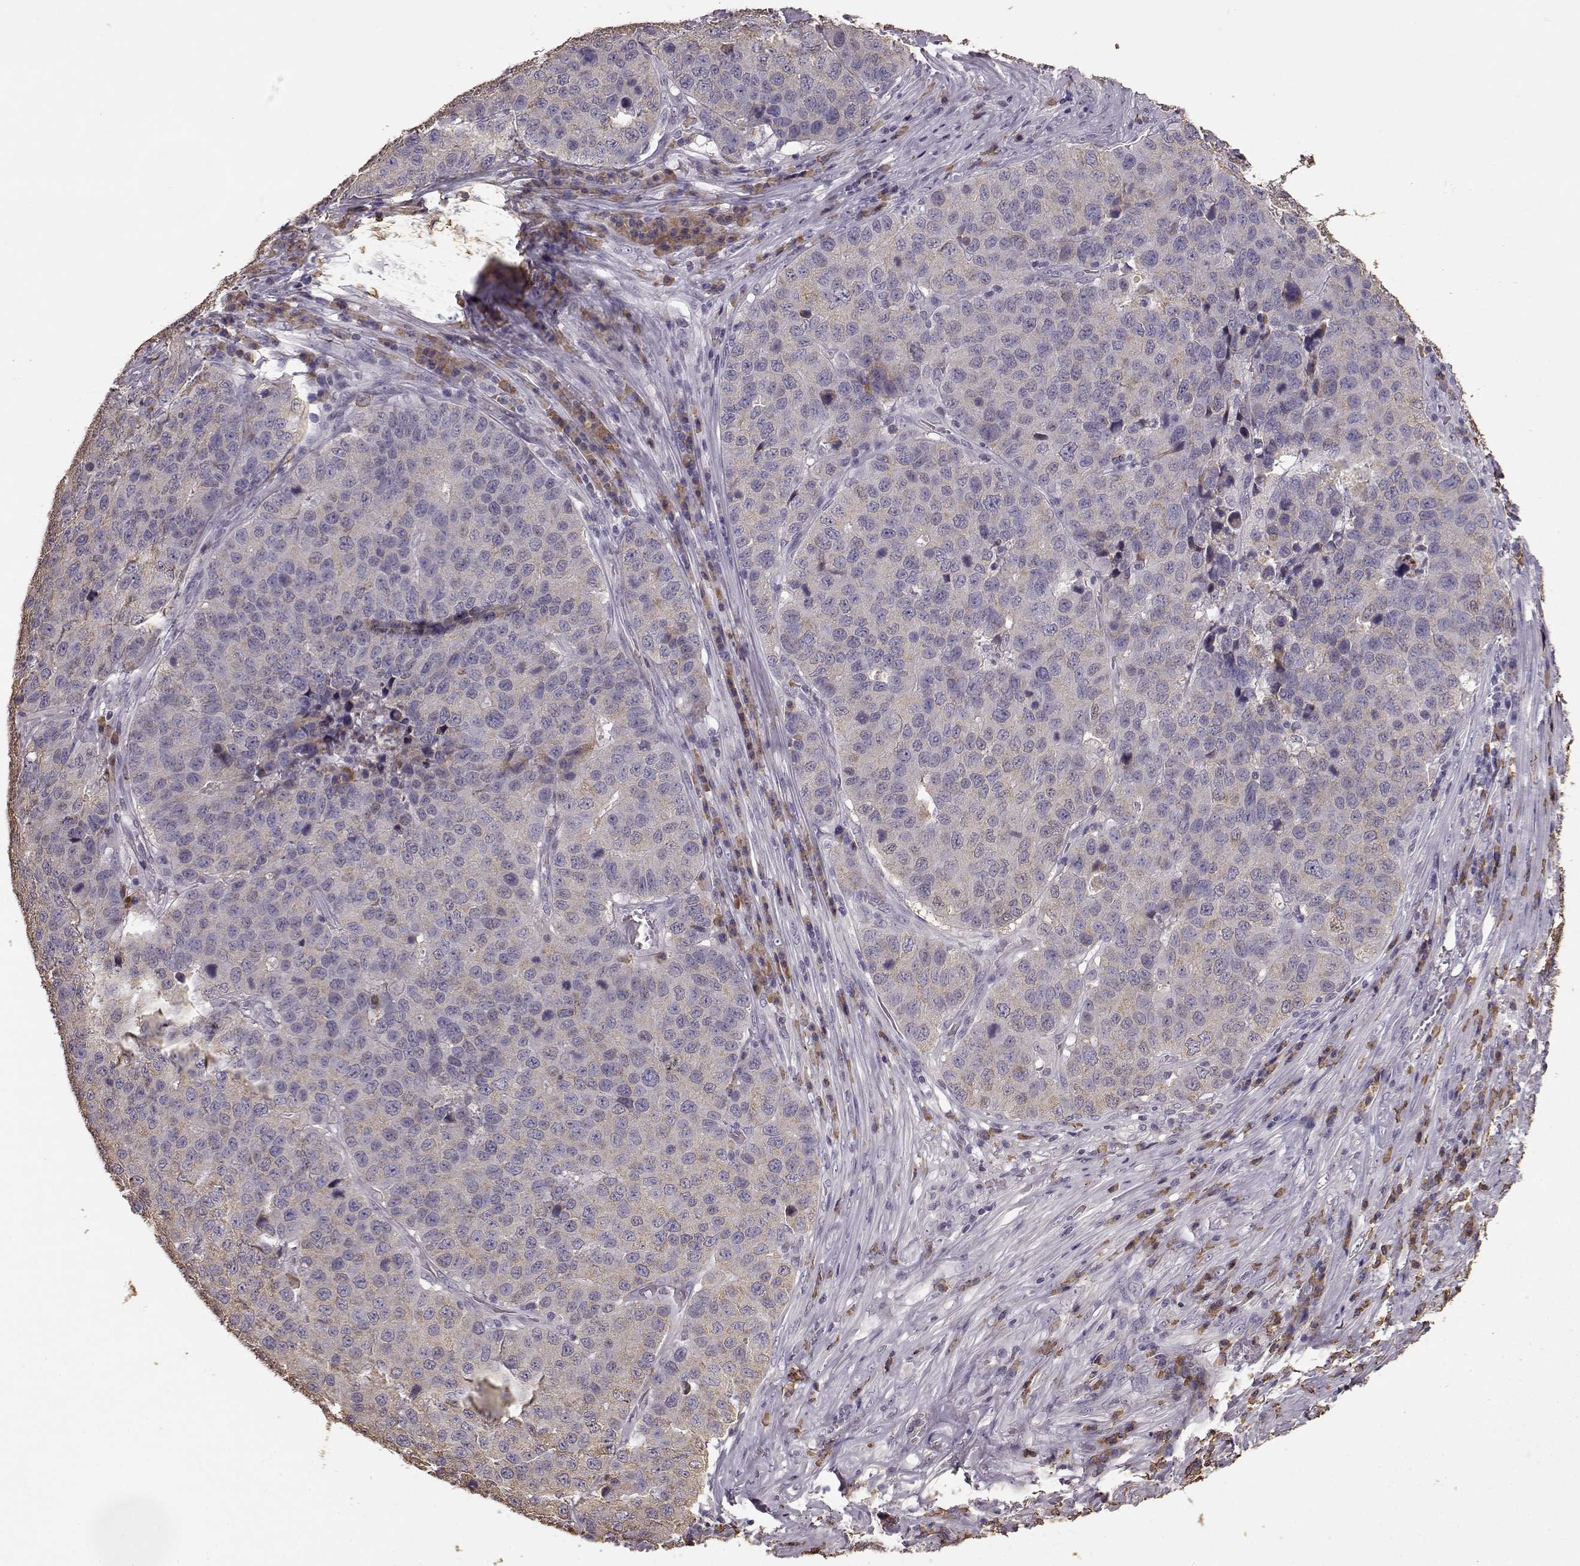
{"staining": {"intensity": "weak", "quantity": "25%-75%", "location": "cytoplasmic/membranous"}, "tissue": "stomach cancer", "cell_type": "Tumor cells", "image_type": "cancer", "snomed": [{"axis": "morphology", "description": "Adenocarcinoma, NOS"}, {"axis": "topography", "description": "Stomach"}], "caption": "Protein staining of stomach cancer (adenocarcinoma) tissue displays weak cytoplasmic/membranous positivity in about 25%-75% of tumor cells.", "gene": "GABRG3", "patient": {"sex": "male", "age": 71}}